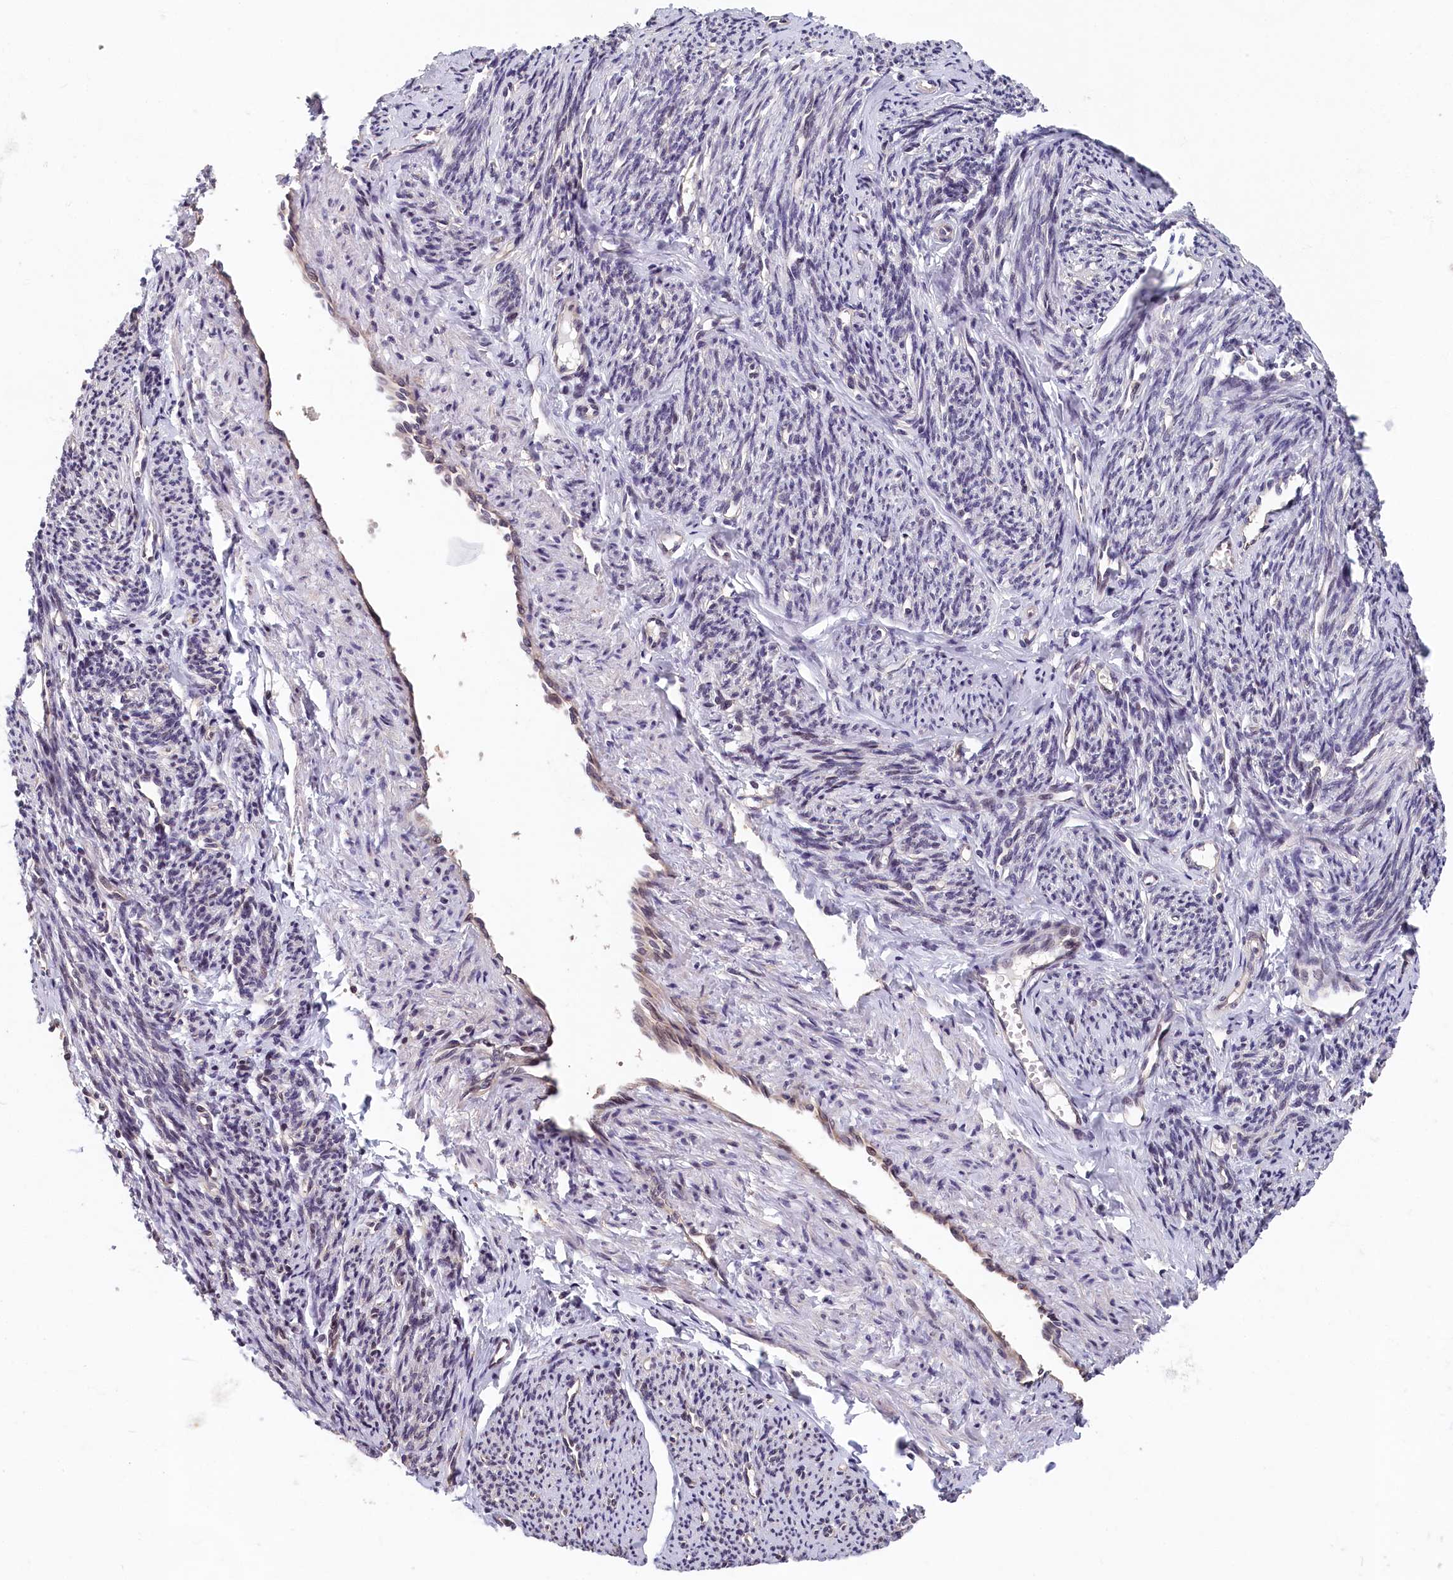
{"staining": {"intensity": "weak", "quantity": "25%-75%", "location": "cytoplasmic/membranous,nuclear"}, "tissue": "smooth muscle", "cell_type": "Smooth muscle cells", "image_type": "normal", "snomed": [{"axis": "morphology", "description": "Normal tissue, NOS"}, {"axis": "topography", "description": "Smooth muscle"}, {"axis": "topography", "description": "Uterus"}], "caption": "Immunohistochemistry of benign smooth muscle demonstrates low levels of weak cytoplasmic/membranous,nuclear staining in approximately 25%-75% of smooth muscle cells. Nuclei are stained in blue.", "gene": "TMEM116", "patient": {"sex": "female", "age": 59}}